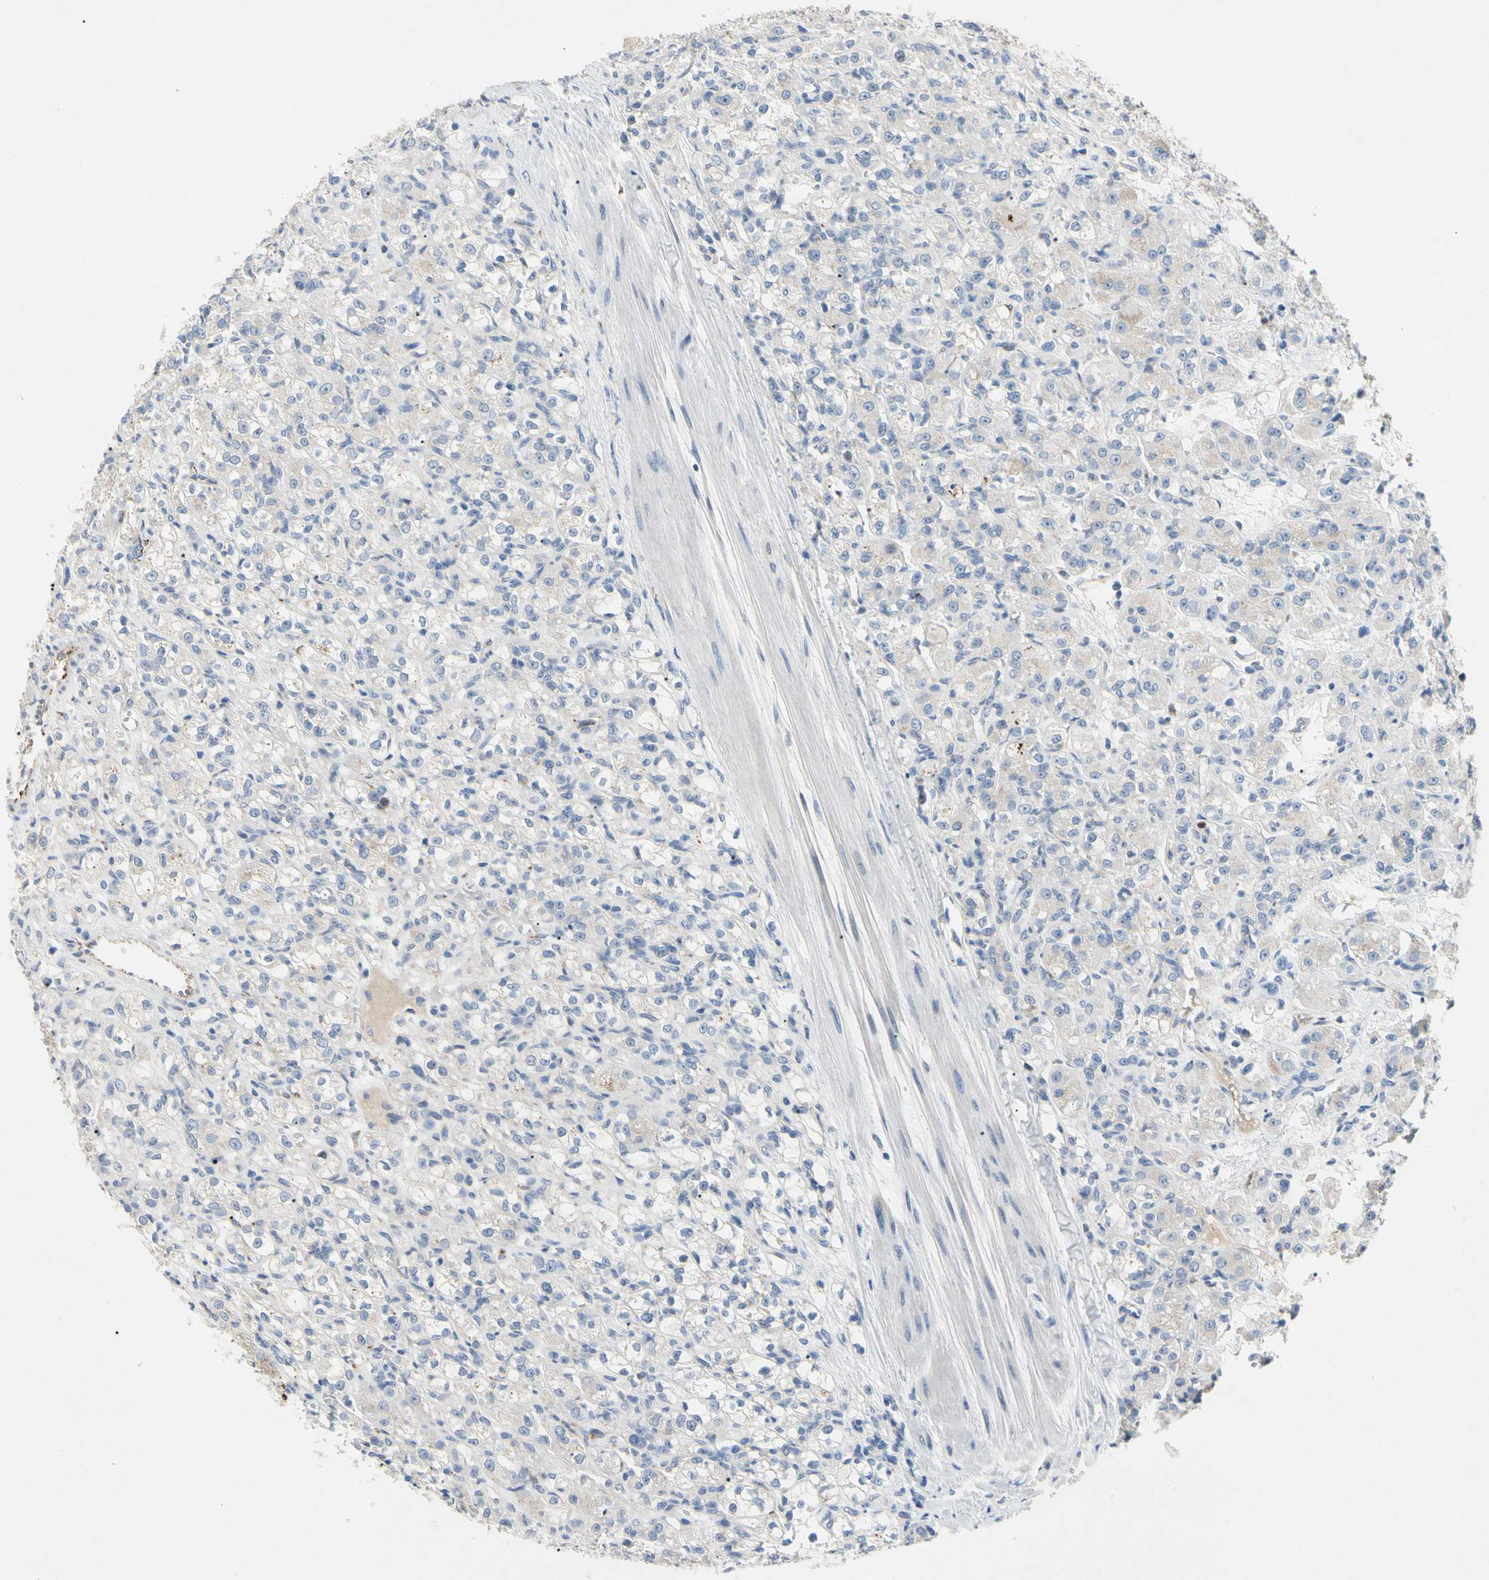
{"staining": {"intensity": "weak", "quantity": "<25%", "location": "cytoplasmic/membranous"}, "tissue": "renal cancer", "cell_type": "Tumor cells", "image_type": "cancer", "snomed": [{"axis": "morphology", "description": "Normal tissue, NOS"}, {"axis": "morphology", "description": "Adenocarcinoma, NOS"}, {"axis": "topography", "description": "Kidney"}], "caption": "Immunohistochemistry photomicrograph of renal cancer (adenocarcinoma) stained for a protein (brown), which displays no positivity in tumor cells.", "gene": "RETSAT", "patient": {"sex": "male", "age": 61}}